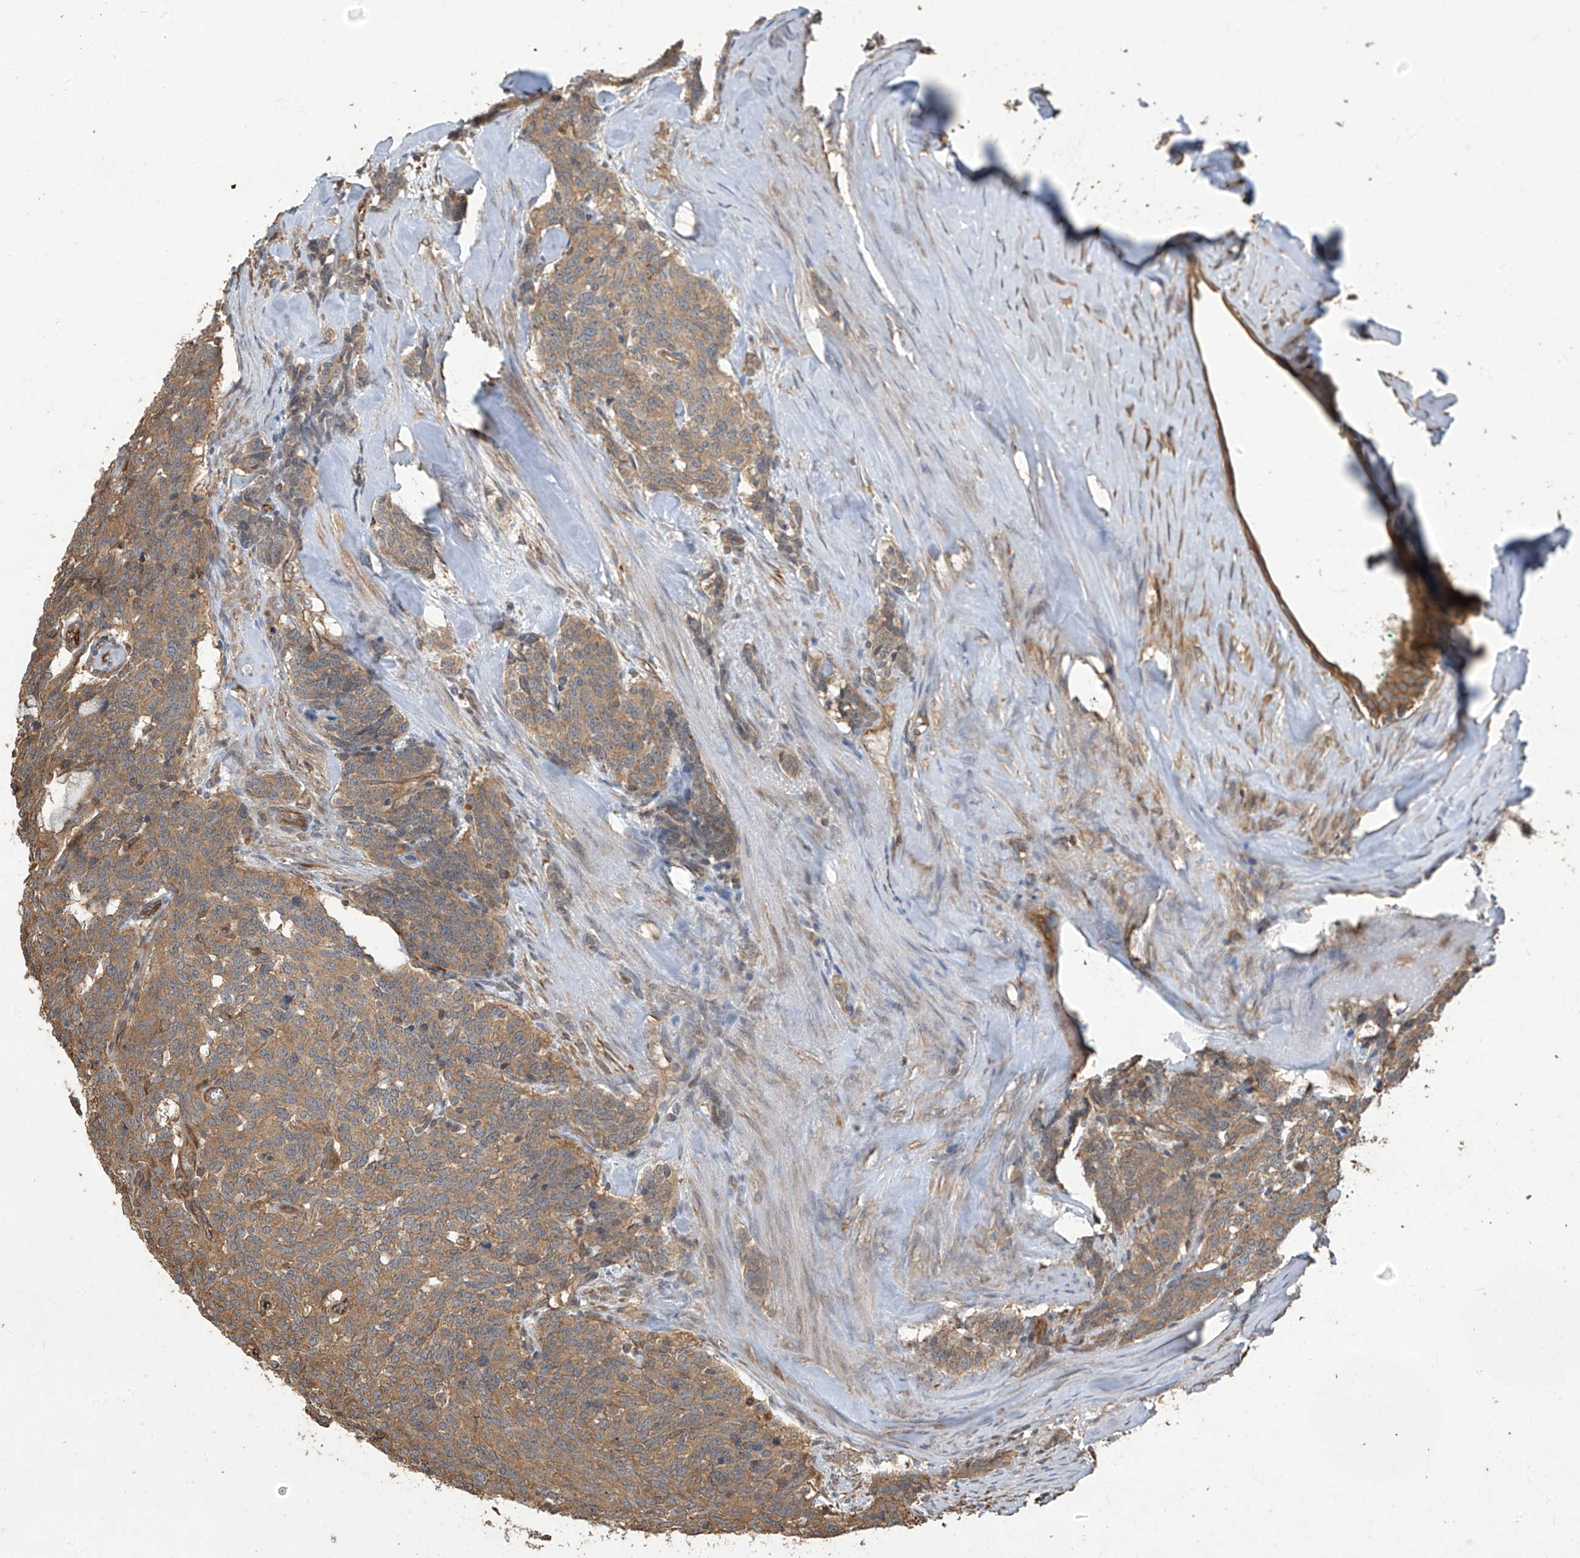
{"staining": {"intensity": "moderate", "quantity": ">75%", "location": "cytoplasmic/membranous"}, "tissue": "carcinoid", "cell_type": "Tumor cells", "image_type": "cancer", "snomed": [{"axis": "morphology", "description": "Carcinoid, malignant, NOS"}, {"axis": "topography", "description": "Lung"}], "caption": "An image of human carcinoid stained for a protein displays moderate cytoplasmic/membranous brown staining in tumor cells.", "gene": "AGBL5", "patient": {"sex": "female", "age": 46}}